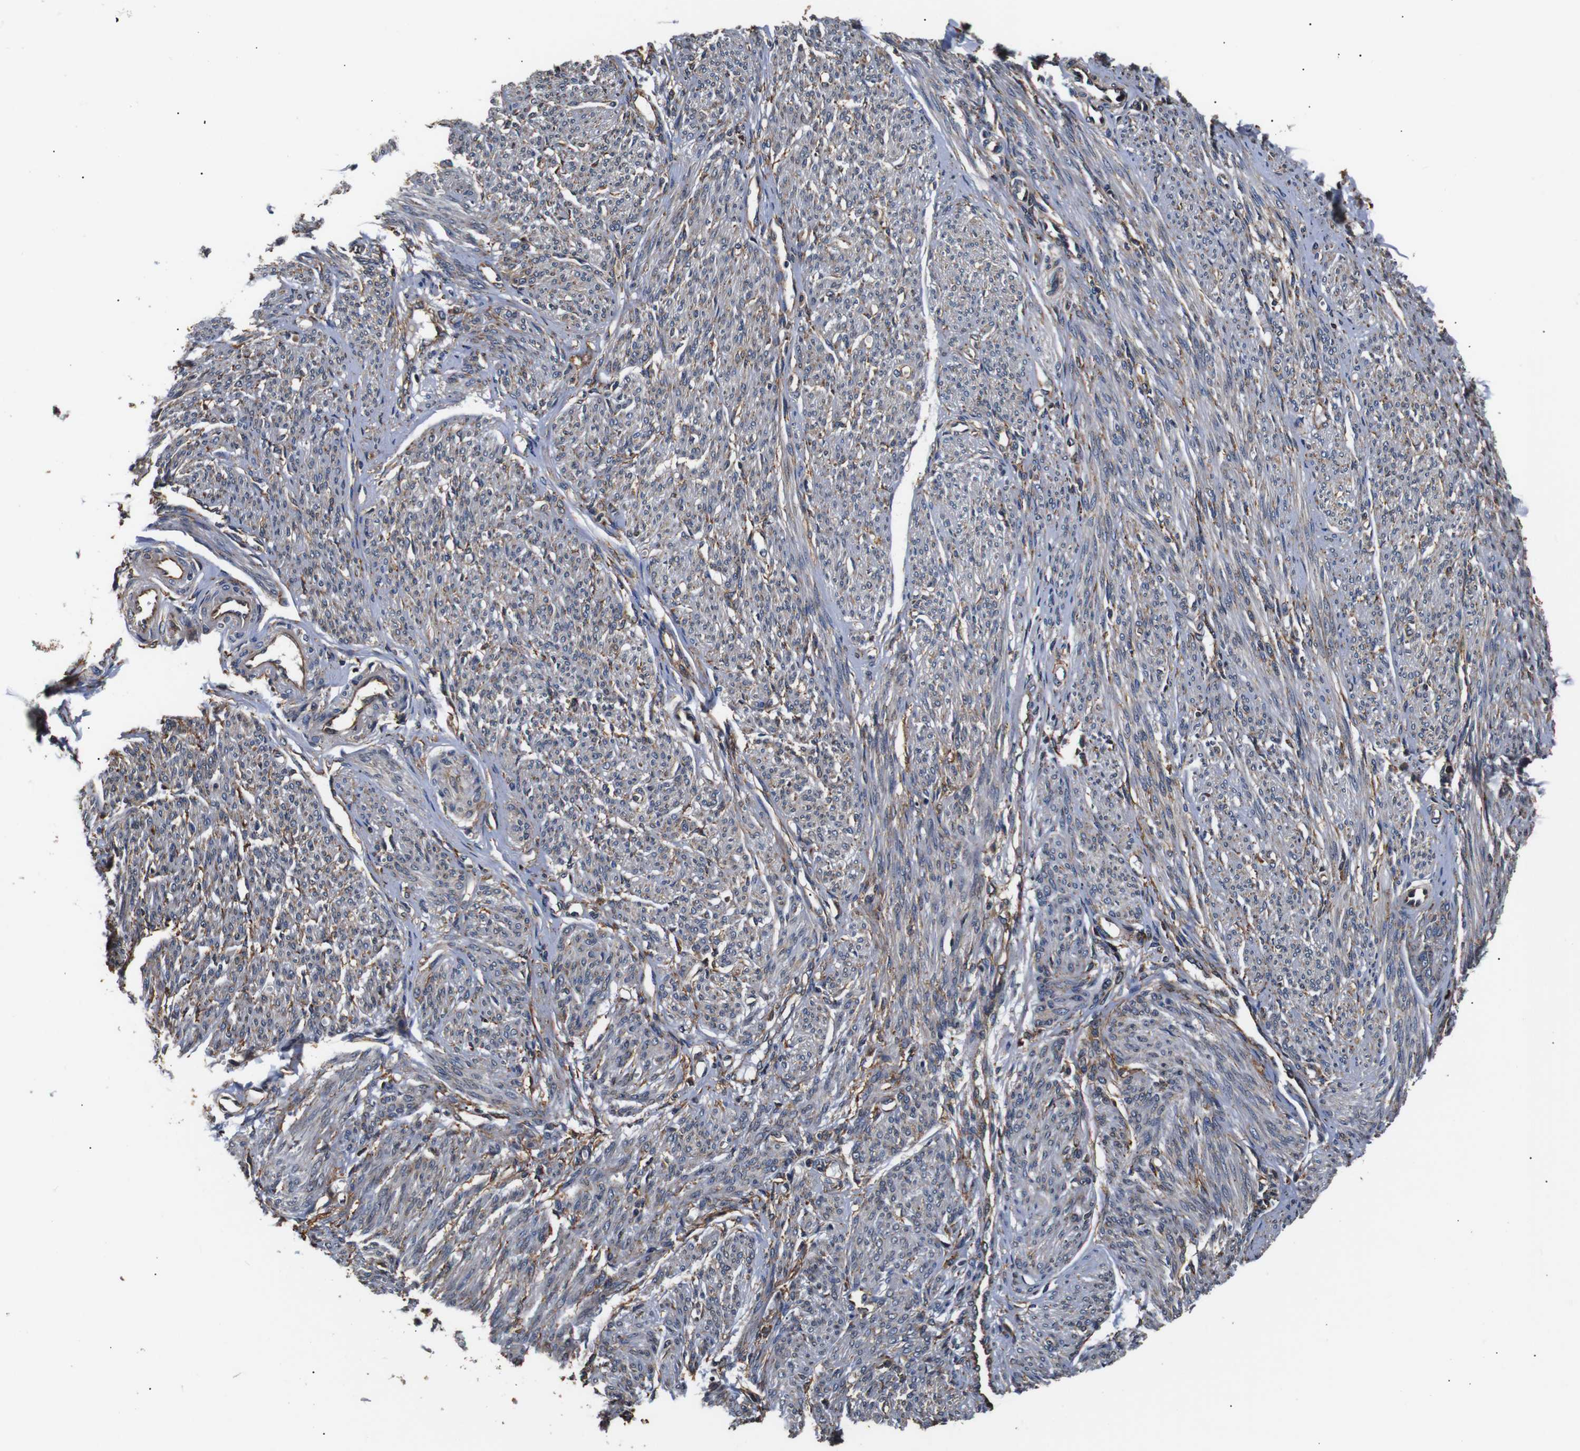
{"staining": {"intensity": "weak", "quantity": "<25%", "location": "cytoplasmic/membranous"}, "tissue": "smooth muscle", "cell_type": "Smooth muscle cells", "image_type": "normal", "snomed": [{"axis": "morphology", "description": "Normal tissue, NOS"}, {"axis": "topography", "description": "Smooth muscle"}], "caption": "Immunohistochemical staining of normal human smooth muscle exhibits no significant staining in smooth muscle cells.", "gene": "HHIP", "patient": {"sex": "female", "age": 65}}